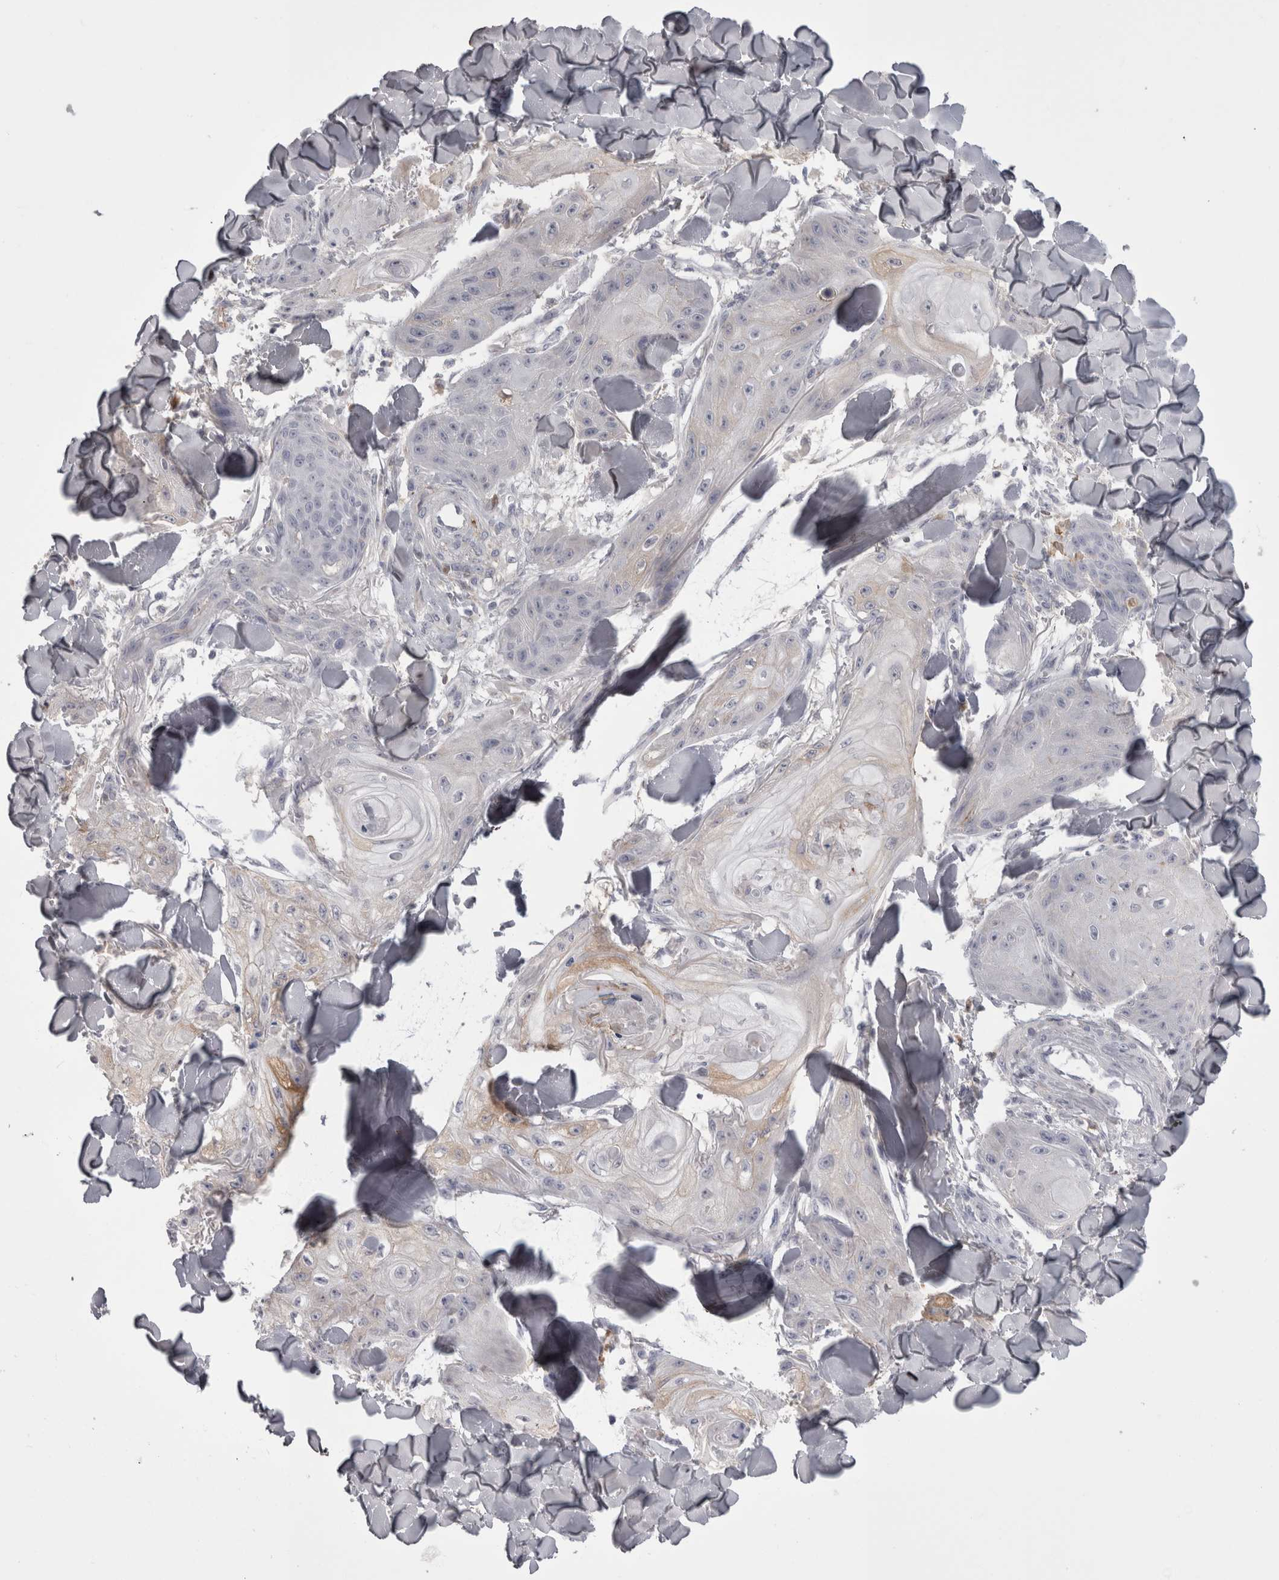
{"staining": {"intensity": "negative", "quantity": "none", "location": "none"}, "tissue": "skin cancer", "cell_type": "Tumor cells", "image_type": "cancer", "snomed": [{"axis": "morphology", "description": "Squamous cell carcinoma, NOS"}, {"axis": "topography", "description": "Skin"}], "caption": "Tumor cells show no significant protein staining in skin cancer. Nuclei are stained in blue.", "gene": "SAA4", "patient": {"sex": "male", "age": 74}}